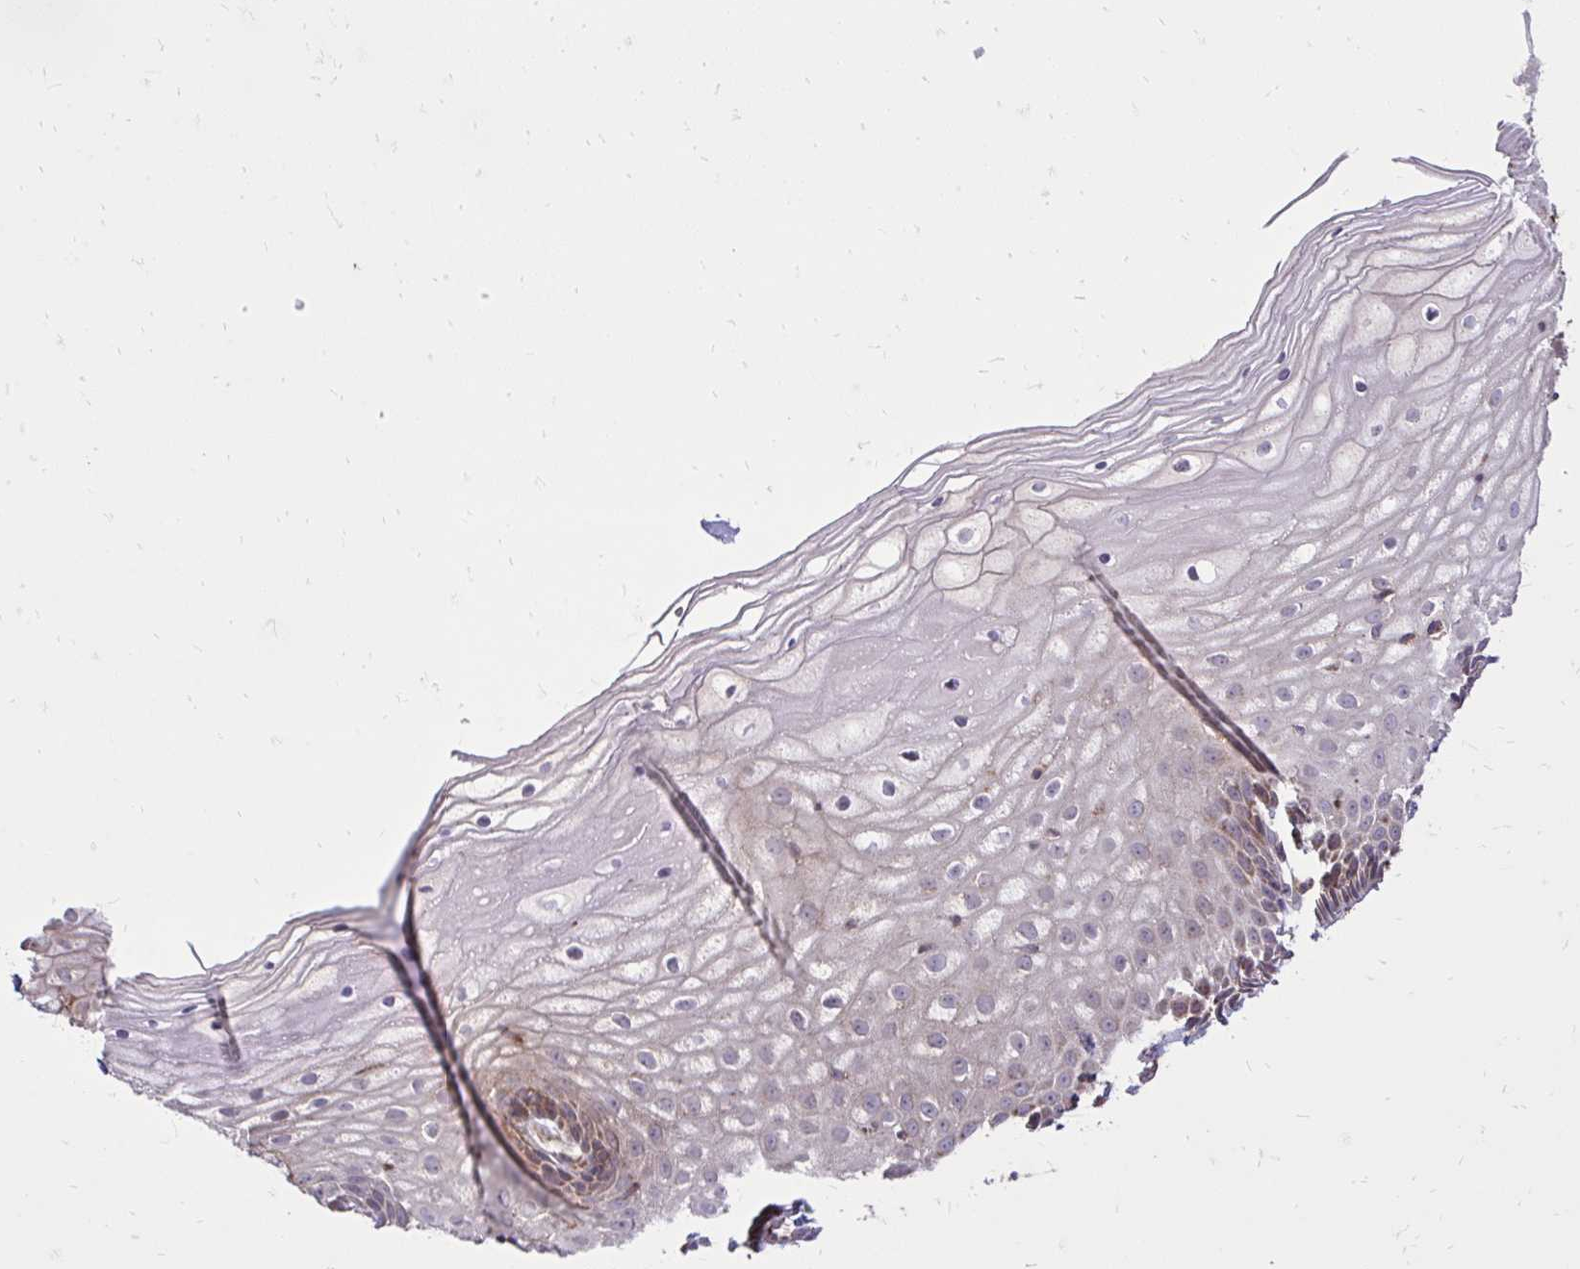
{"staining": {"intensity": "strong", "quantity": ">75%", "location": "cytoplasmic/membranous"}, "tissue": "cervix", "cell_type": "Glandular cells", "image_type": "normal", "snomed": [{"axis": "morphology", "description": "Normal tissue, NOS"}, {"axis": "topography", "description": "Cervix"}], "caption": "The micrograph exhibits immunohistochemical staining of benign cervix. There is strong cytoplasmic/membranous positivity is seen in approximately >75% of glandular cells. (DAB (3,3'-diaminobenzidine) IHC with brightfield microscopy, high magnification).", "gene": "SLC7A5", "patient": {"sex": "female", "age": 36}}